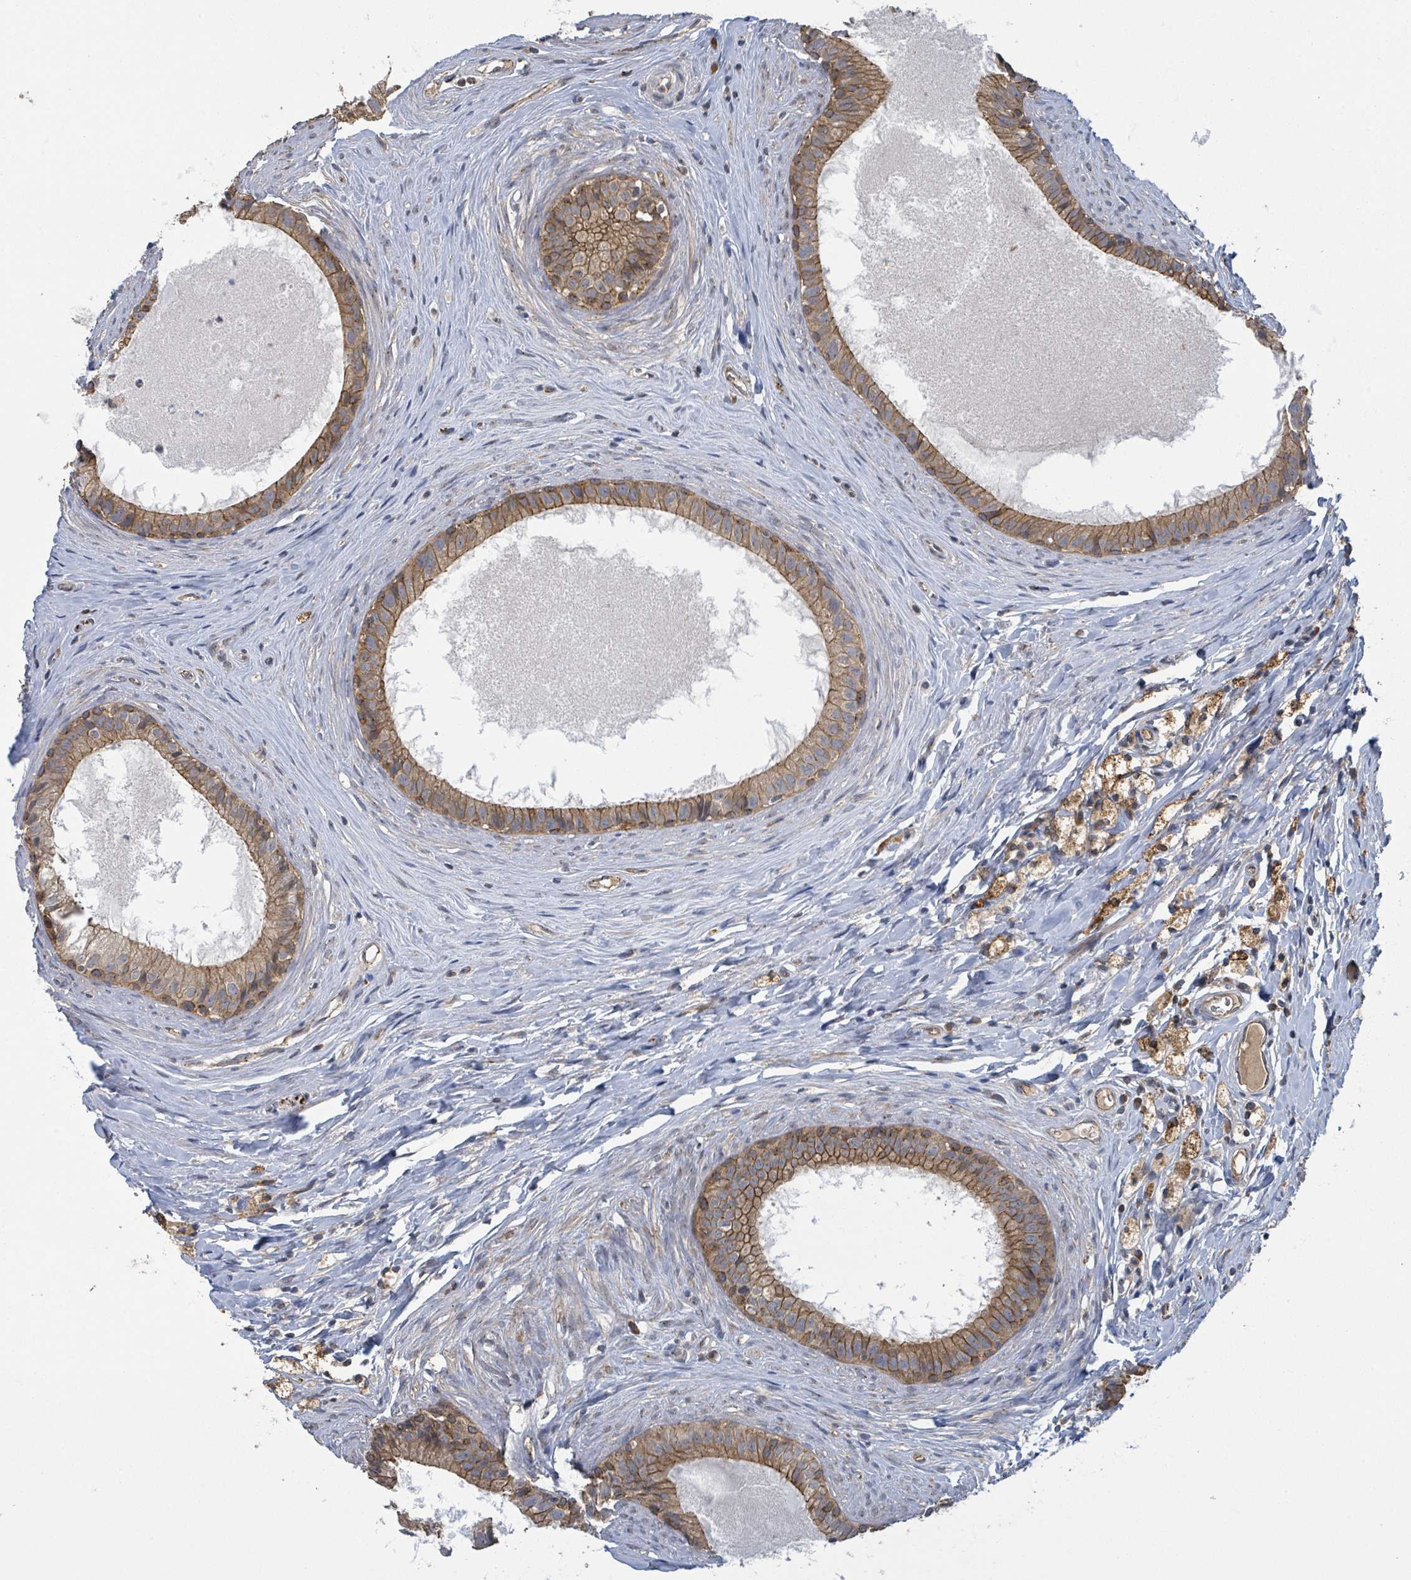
{"staining": {"intensity": "moderate", "quantity": ">75%", "location": "cytoplasmic/membranous"}, "tissue": "epididymis", "cell_type": "Glandular cells", "image_type": "normal", "snomed": [{"axis": "morphology", "description": "Normal tissue, NOS"}, {"axis": "topography", "description": "Epididymis"}], "caption": "About >75% of glandular cells in benign human epididymis demonstrate moderate cytoplasmic/membranous protein staining as visualized by brown immunohistochemical staining.", "gene": "CCDC121", "patient": {"sex": "male", "age": 80}}